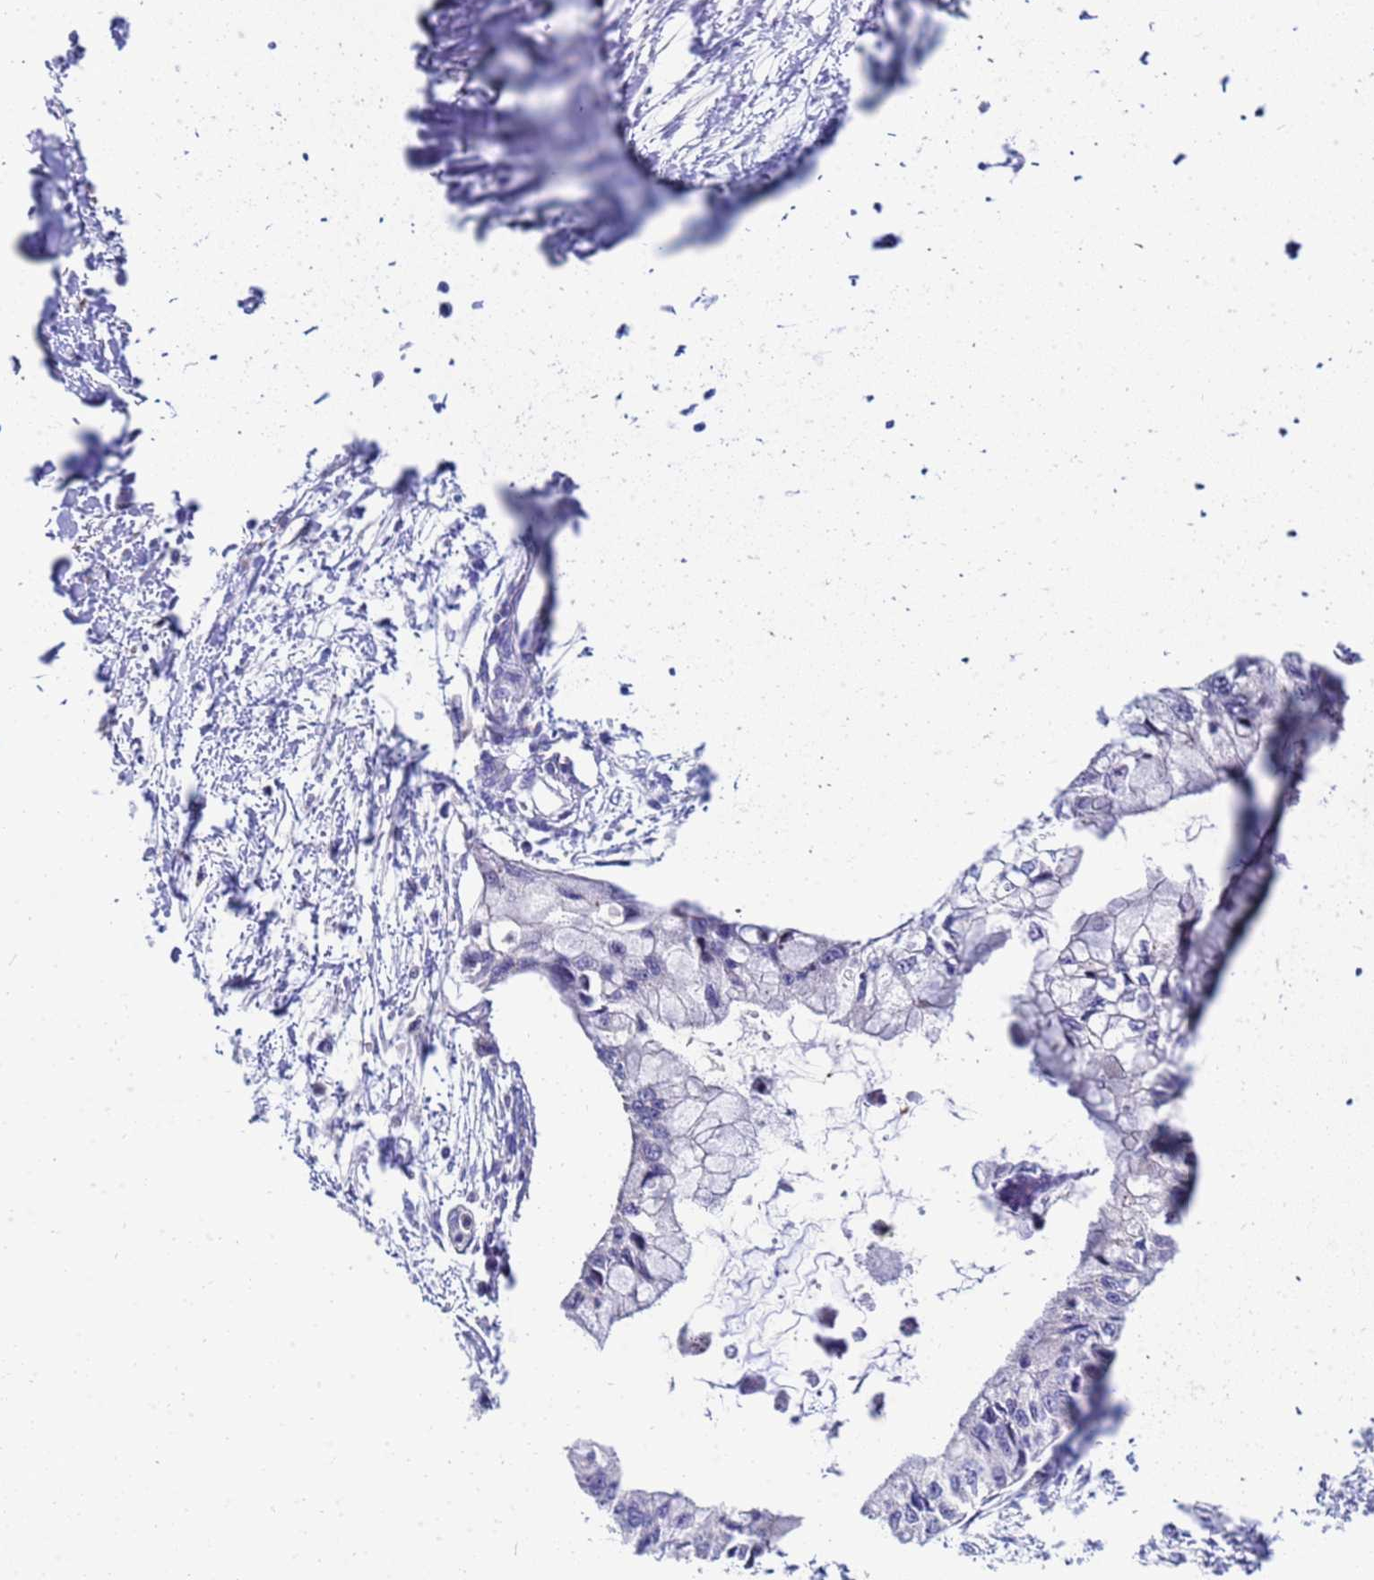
{"staining": {"intensity": "negative", "quantity": "none", "location": "none"}, "tissue": "pancreatic cancer", "cell_type": "Tumor cells", "image_type": "cancer", "snomed": [{"axis": "morphology", "description": "Adenocarcinoma, NOS"}, {"axis": "topography", "description": "Pancreas"}], "caption": "Immunohistochemical staining of pancreatic cancer (adenocarcinoma) displays no significant staining in tumor cells.", "gene": "ENOSF1", "patient": {"sex": "male", "age": 48}}